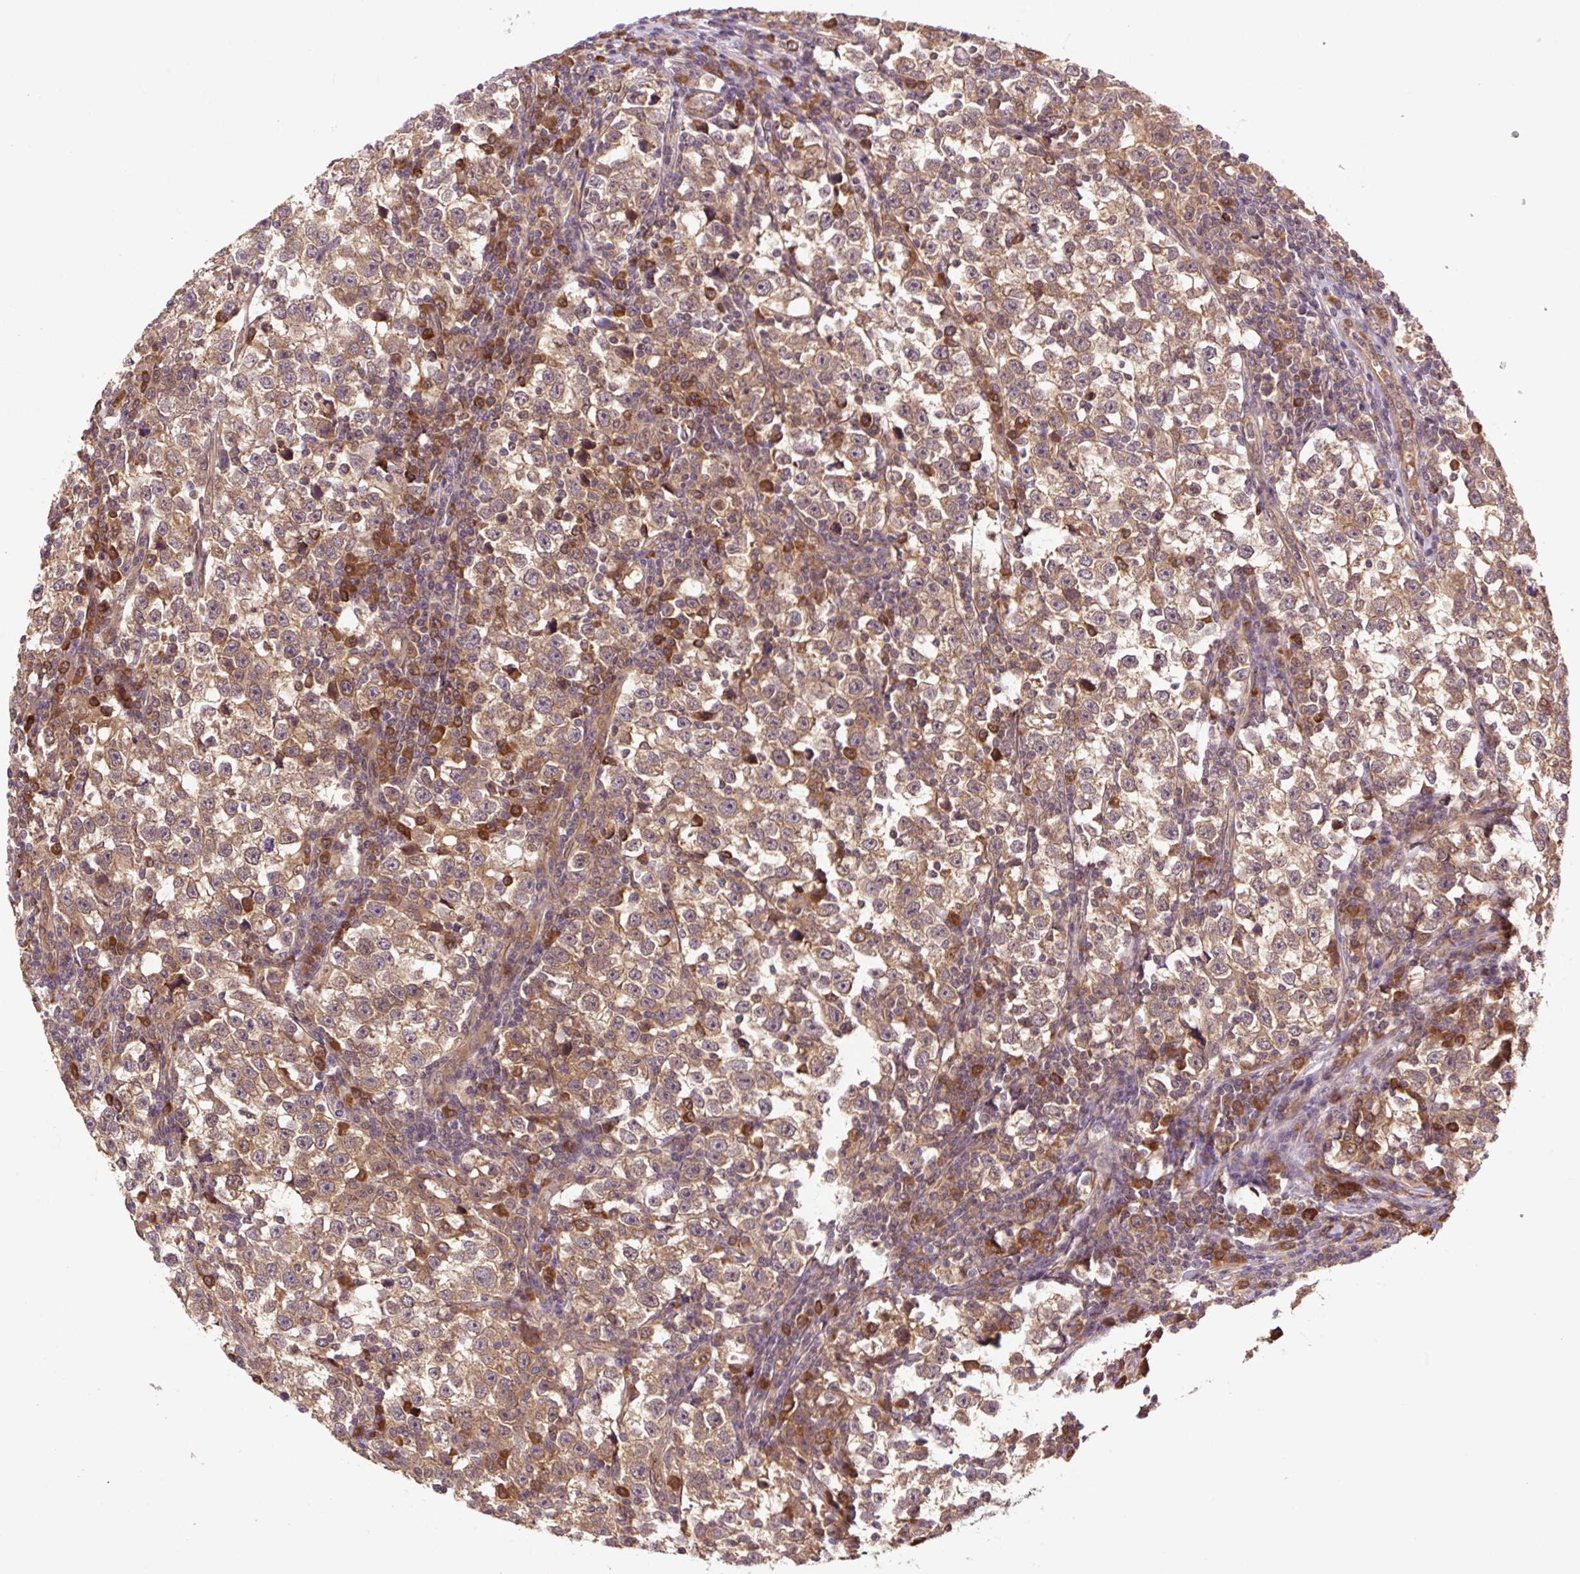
{"staining": {"intensity": "moderate", "quantity": ">75%", "location": "cytoplasmic/membranous"}, "tissue": "testis cancer", "cell_type": "Tumor cells", "image_type": "cancer", "snomed": [{"axis": "morphology", "description": "Normal tissue, NOS"}, {"axis": "morphology", "description": "Seminoma, NOS"}, {"axis": "topography", "description": "Testis"}], "caption": "Human testis seminoma stained with a brown dye shows moderate cytoplasmic/membranous positive positivity in about >75% of tumor cells.", "gene": "TPT1", "patient": {"sex": "male", "age": 43}}